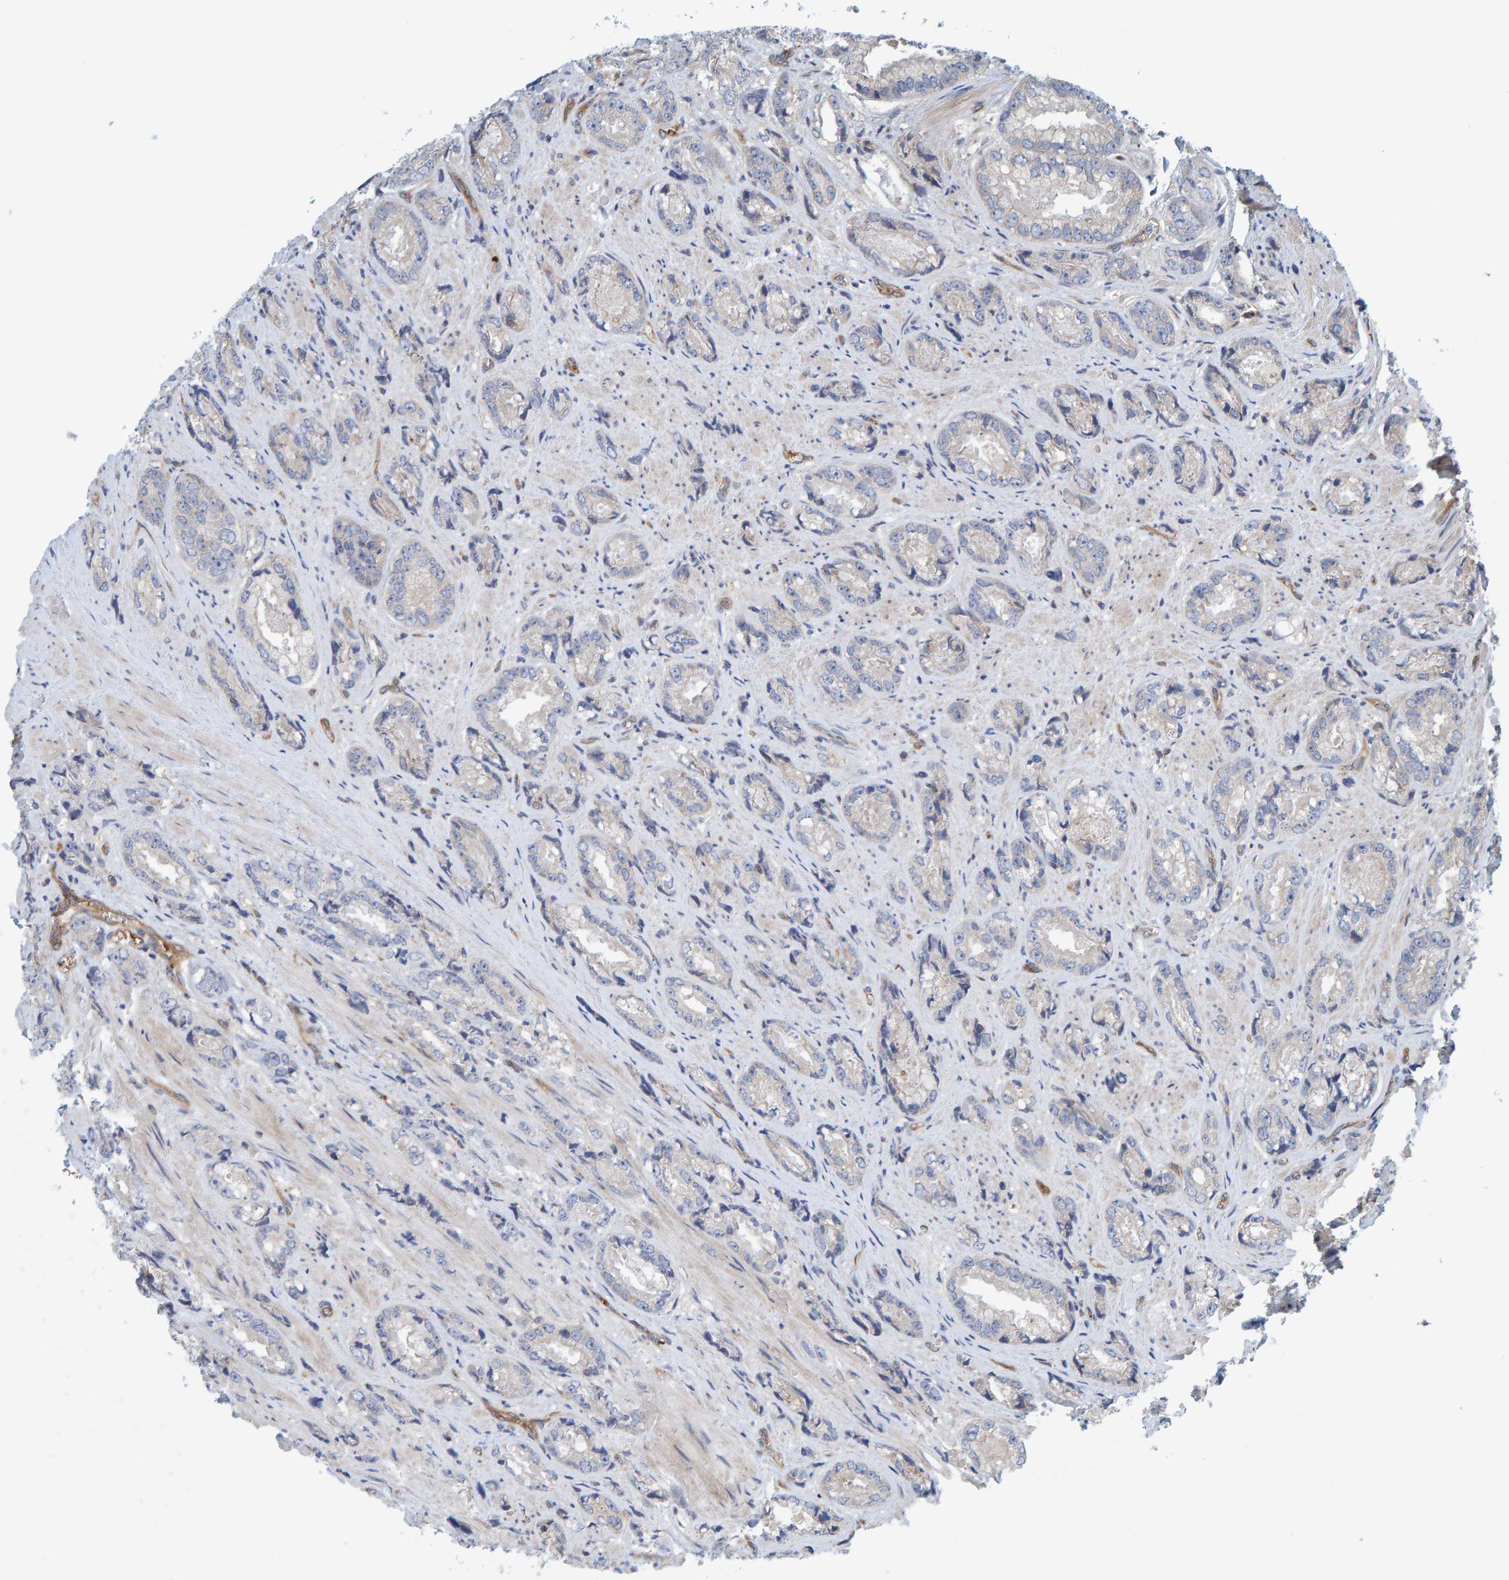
{"staining": {"intensity": "negative", "quantity": "none", "location": "none"}, "tissue": "prostate cancer", "cell_type": "Tumor cells", "image_type": "cancer", "snomed": [{"axis": "morphology", "description": "Adenocarcinoma, High grade"}, {"axis": "topography", "description": "Prostate"}], "caption": "DAB (3,3'-diaminobenzidine) immunohistochemical staining of human prostate cancer displays no significant expression in tumor cells.", "gene": "PRKD2", "patient": {"sex": "male", "age": 61}}